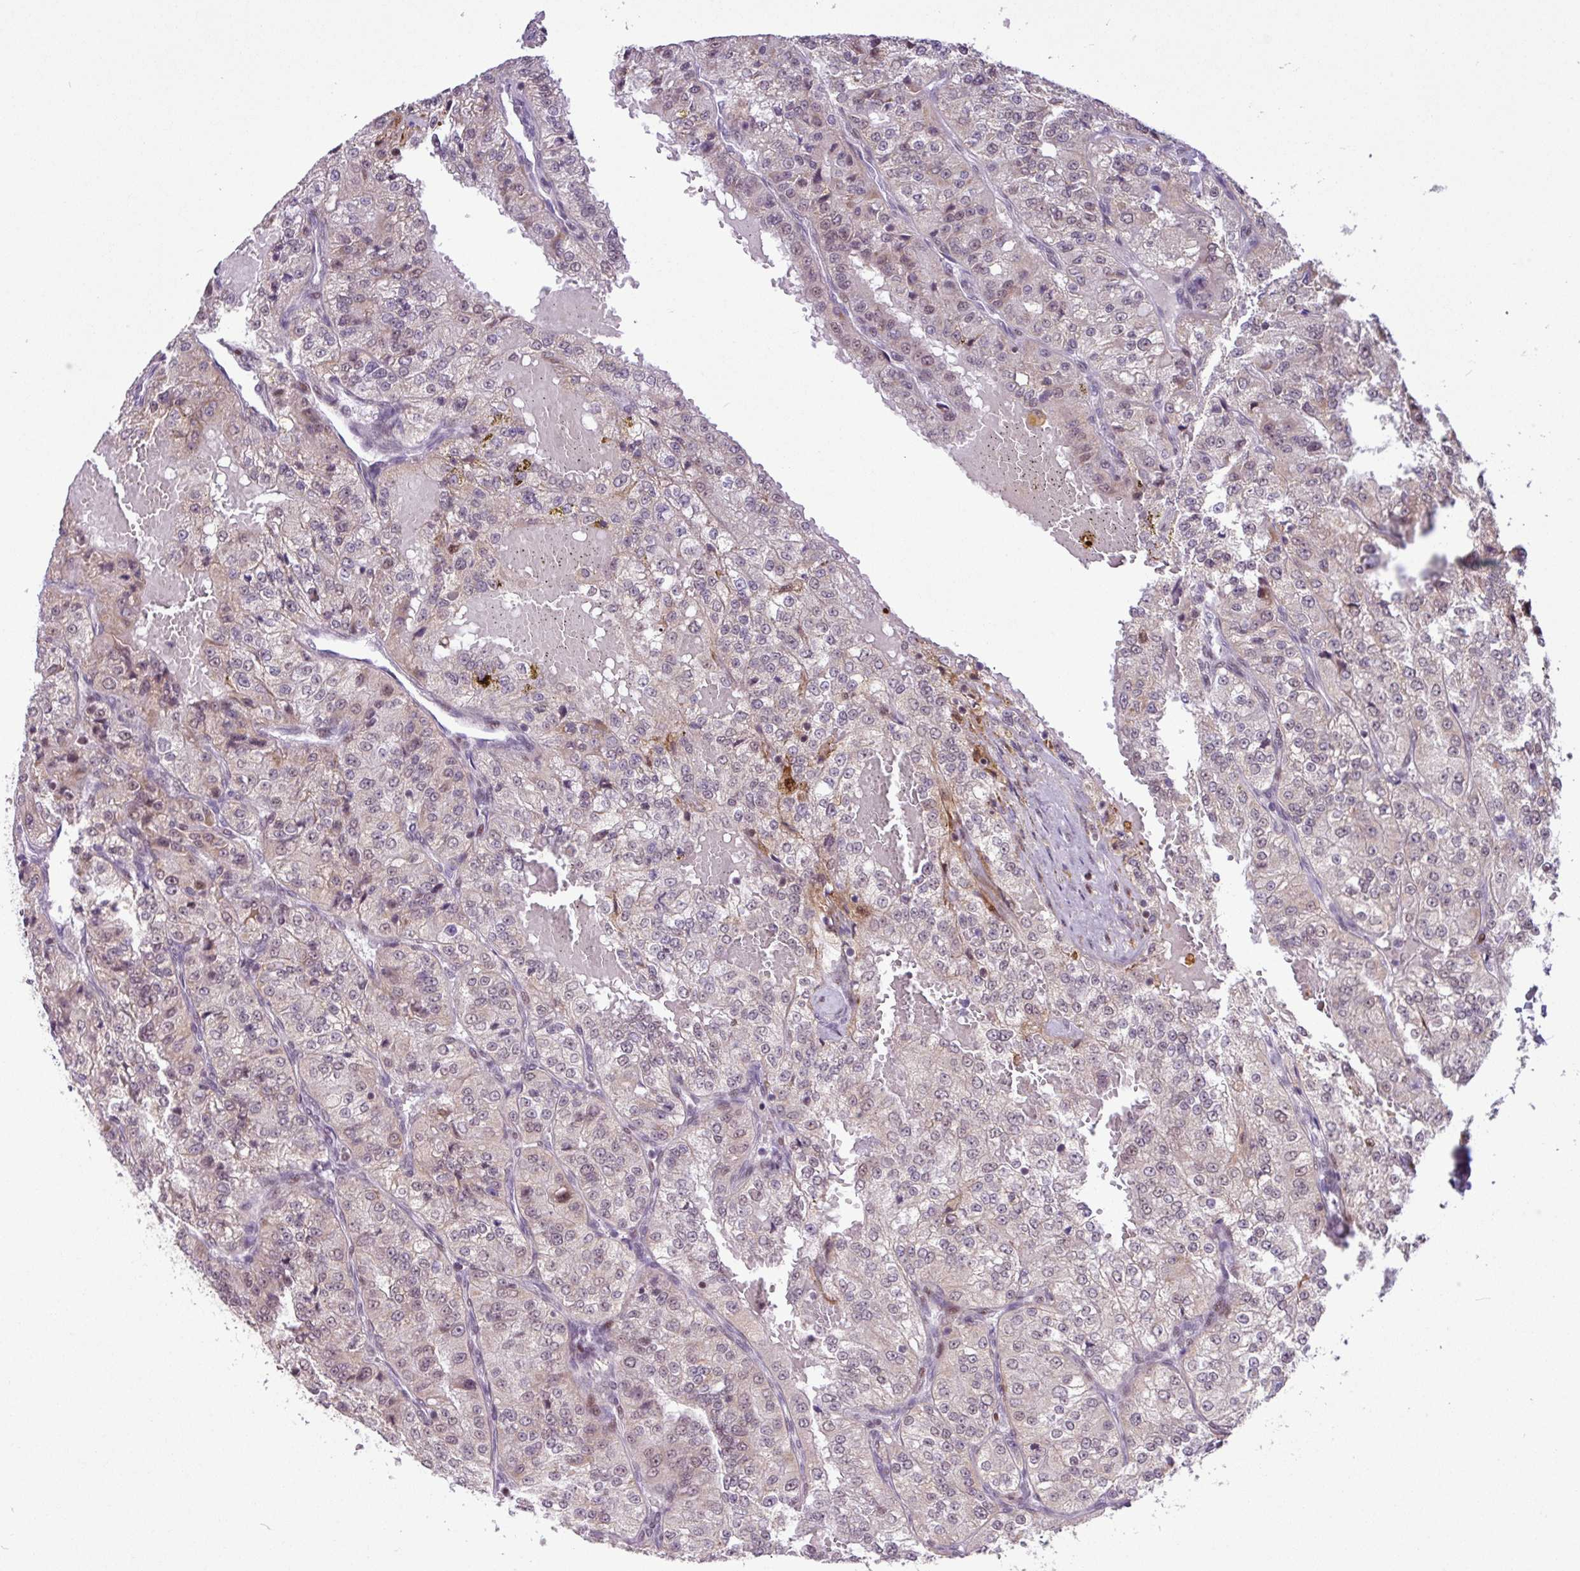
{"staining": {"intensity": "moderate", "quantity": "<25%", "location": "nuclear"}, "tissue": "renal cancer", "cell_type": "Tumor cells", "image_type": "cancer", "snomed": [{"axis": "morphology", "description": "Adenocarcinoma, NOS"}, {"axis": "topography", "description": "Kidney"}], "caption": "Brown immunohistochemical staining in renal adenocarcinoma demonstrates moderate nuclear expression in approximately <25% of tumor cells. Using DAB (brown) and hematoxylin (blue) stains, captured at high magnification using brightfield microscopy.", "gene": "BRD3", "patient": {"sex": "female", "age": 63}}